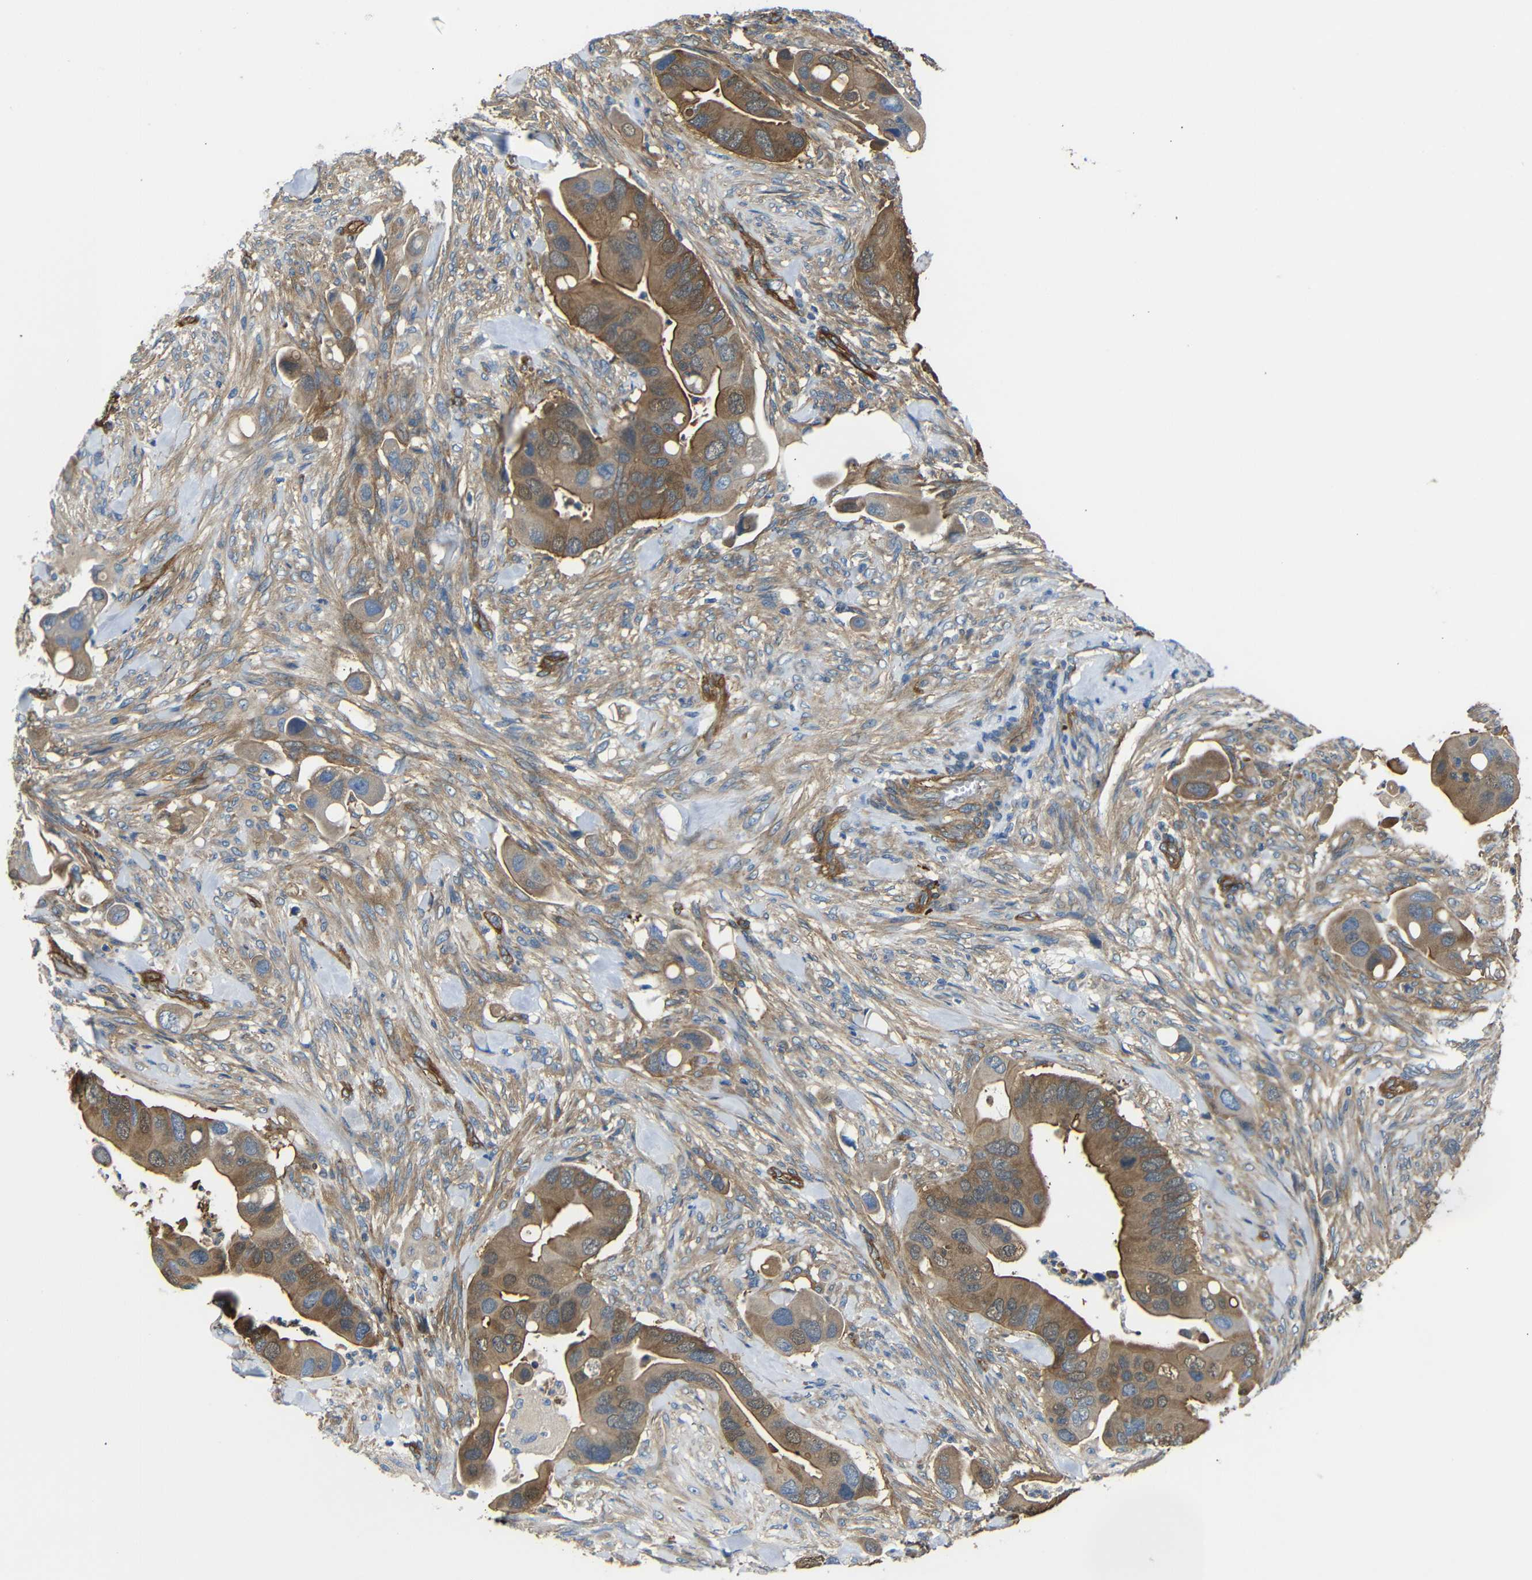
{"staining": {"intensity": "moderate", "quantity": ">75%", "location": "cytoplasmic/membranous"}, "tissue": "colorectal cancer", "cell_type": "Tumor cells", "image_type": "cancer", "snomed": [{"axis": "morphology", "description": "Adenocarcinoma, NOS"}, {"axis": "topography", "description": "Rectum"}], "caption": "A brown stain highlights moderate cytoplasmic/membranous staining of a protein in human colorectal cancer tumor cells.", "gene": "MYO1B", "patient": {"sex": "female", "age": 57}}